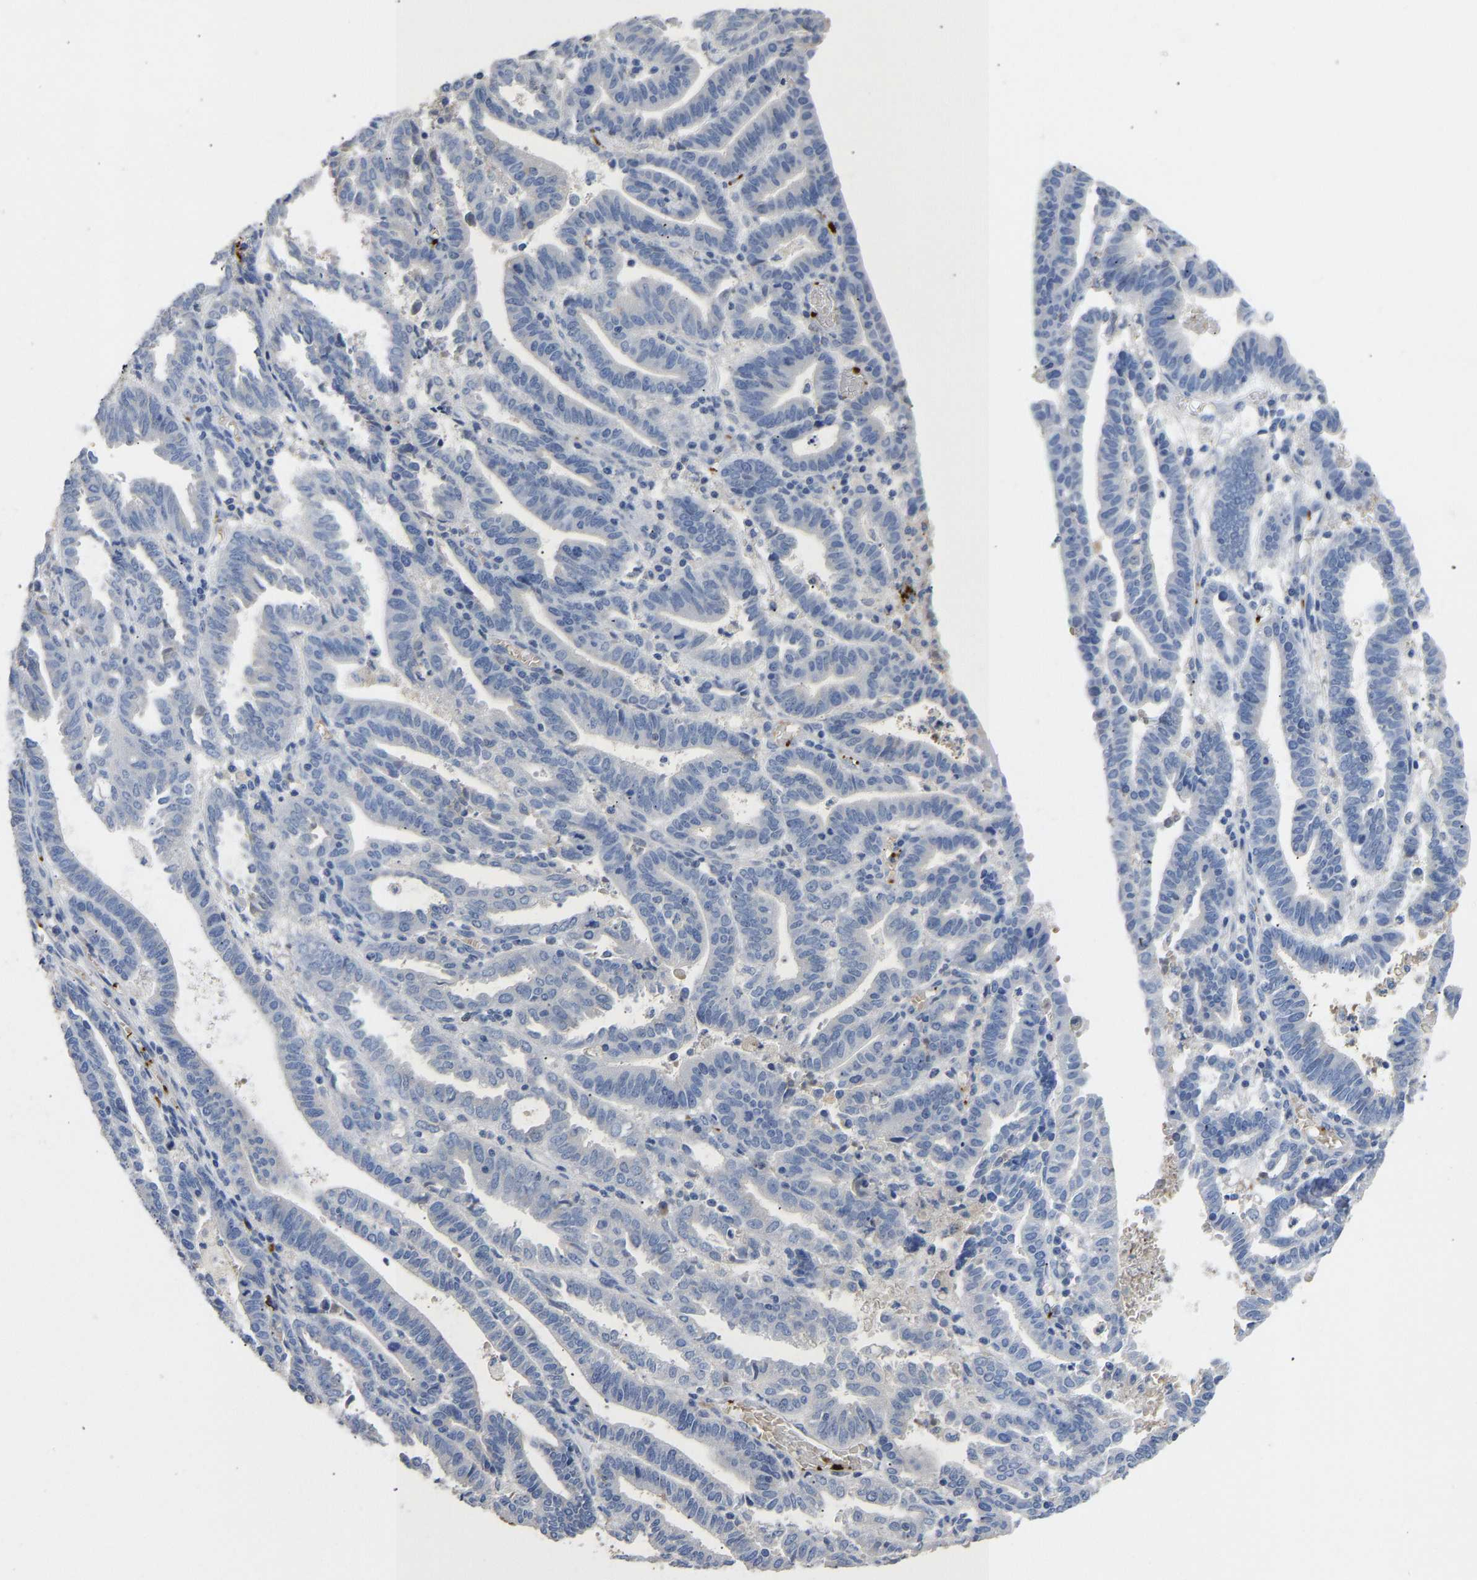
{"staining": {"intensity": "negative", "quantity": "none", "location": "none"}, "tissue": "endometrial cancer", "cell_type": "Tumor cells", "image_type": "cancer", "snomed": [{"axis": "morphology", "description": "Adenocarcinoma, NOS"}, {"axis": "topography", "description": "Uterus"}], "caption": "Immunohistochemistry of endometrial adenocarcinoma exhibits no staining in tumor cells. Nuclei are stained in blue.", "gene": "FGF18", "patient": {"sex": "female", "age": 83}}